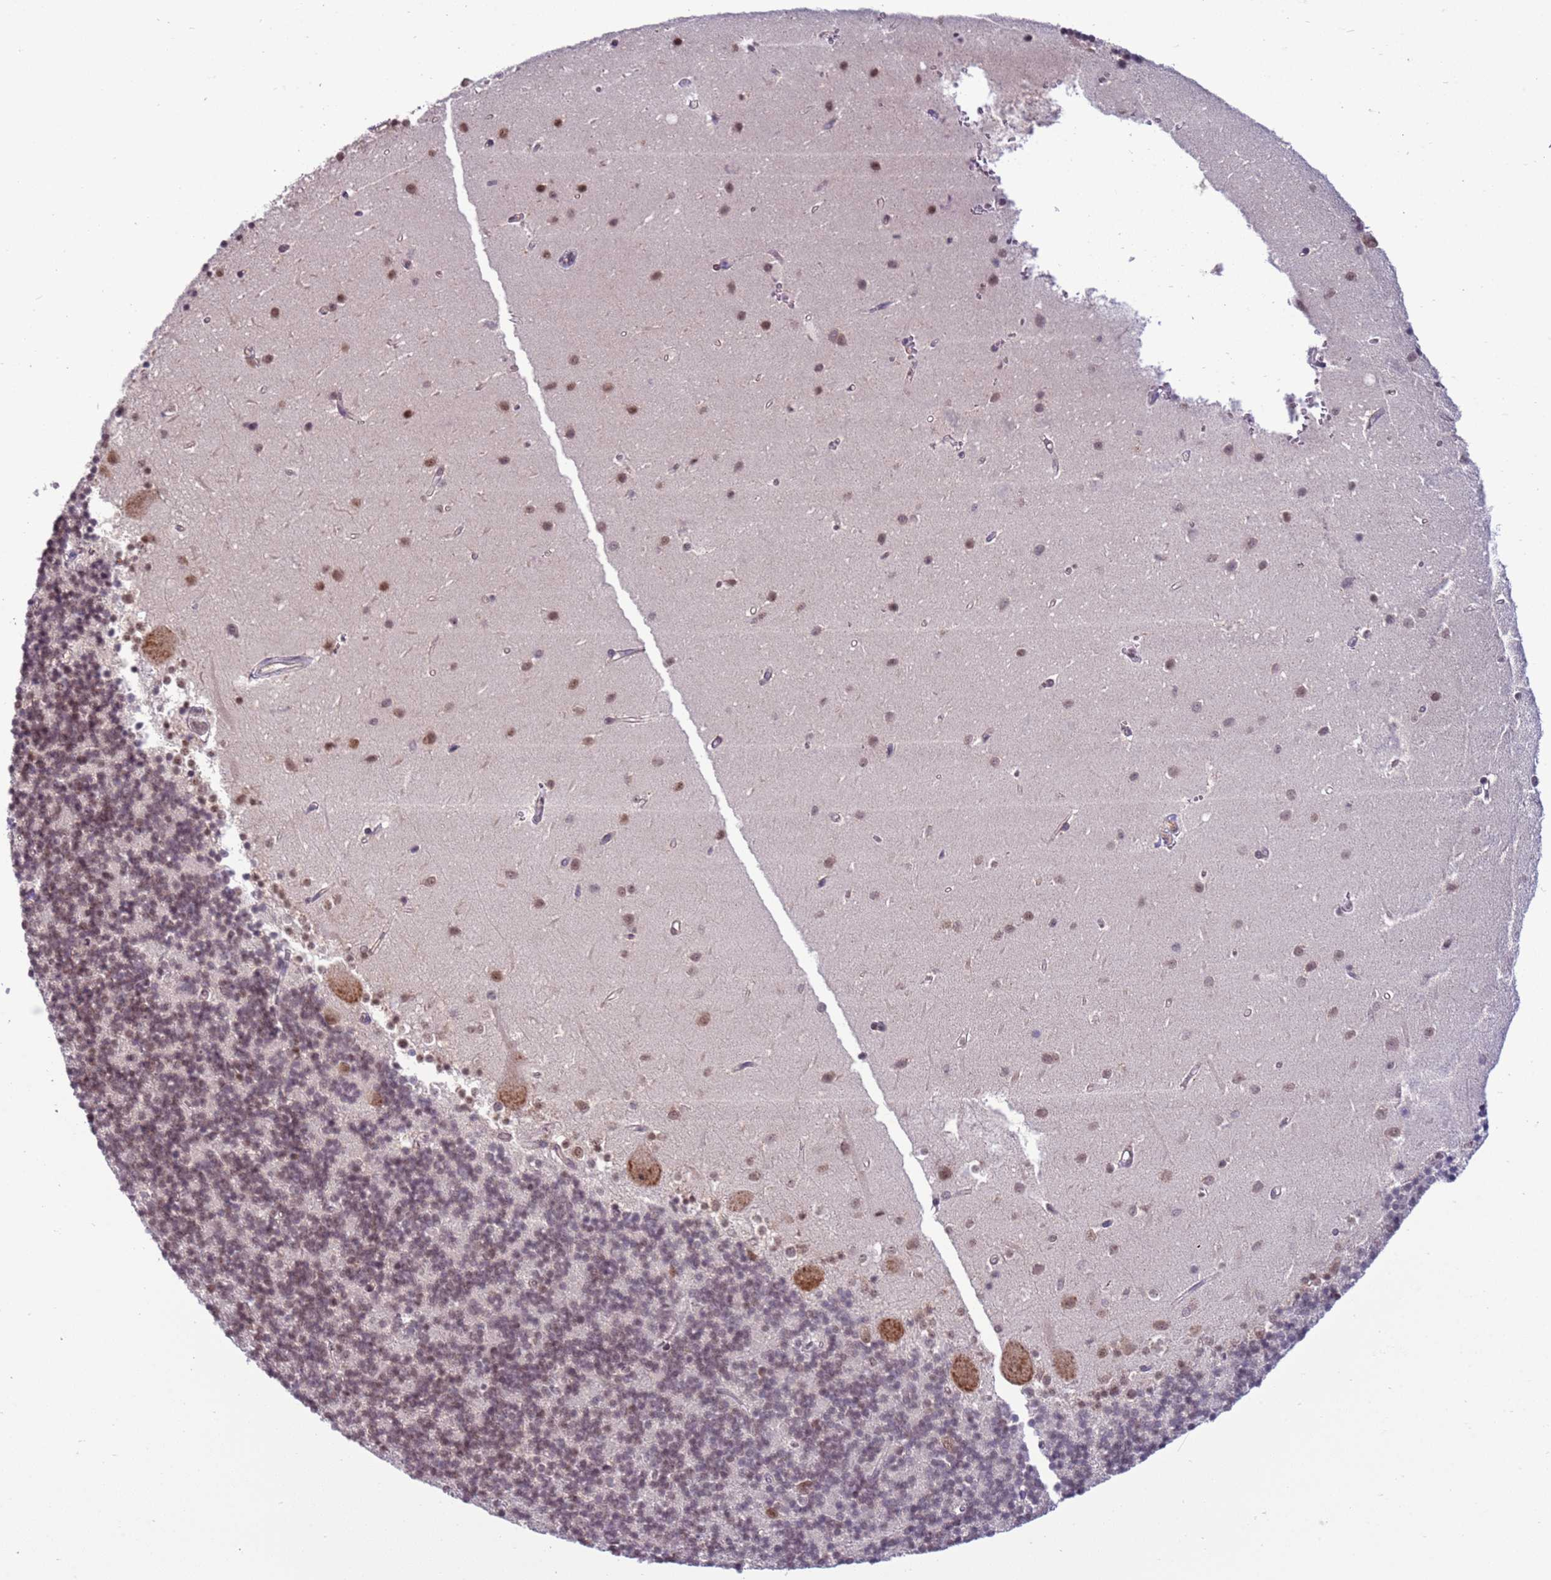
{"staining": {"intensity": "weak", "quantity": "25%-75%", "location": "nuclear"}, "tissue": "cerebellum", "cell_type": "Cells in granular layer", "image_type": "normal", "snomed": [{"axis": "morphology", "description": "Normal tissue, NOS"}, {"axis": "topography", "description": "Cerebellum"}], "caption": "The photomicrograph demonstrates a brown stain indicating the presence of a protein in the nuclear of cells in granular layer in cerebellum.", "gene": "PRPF6", "patient": {"sex": "male", "age": 54}}